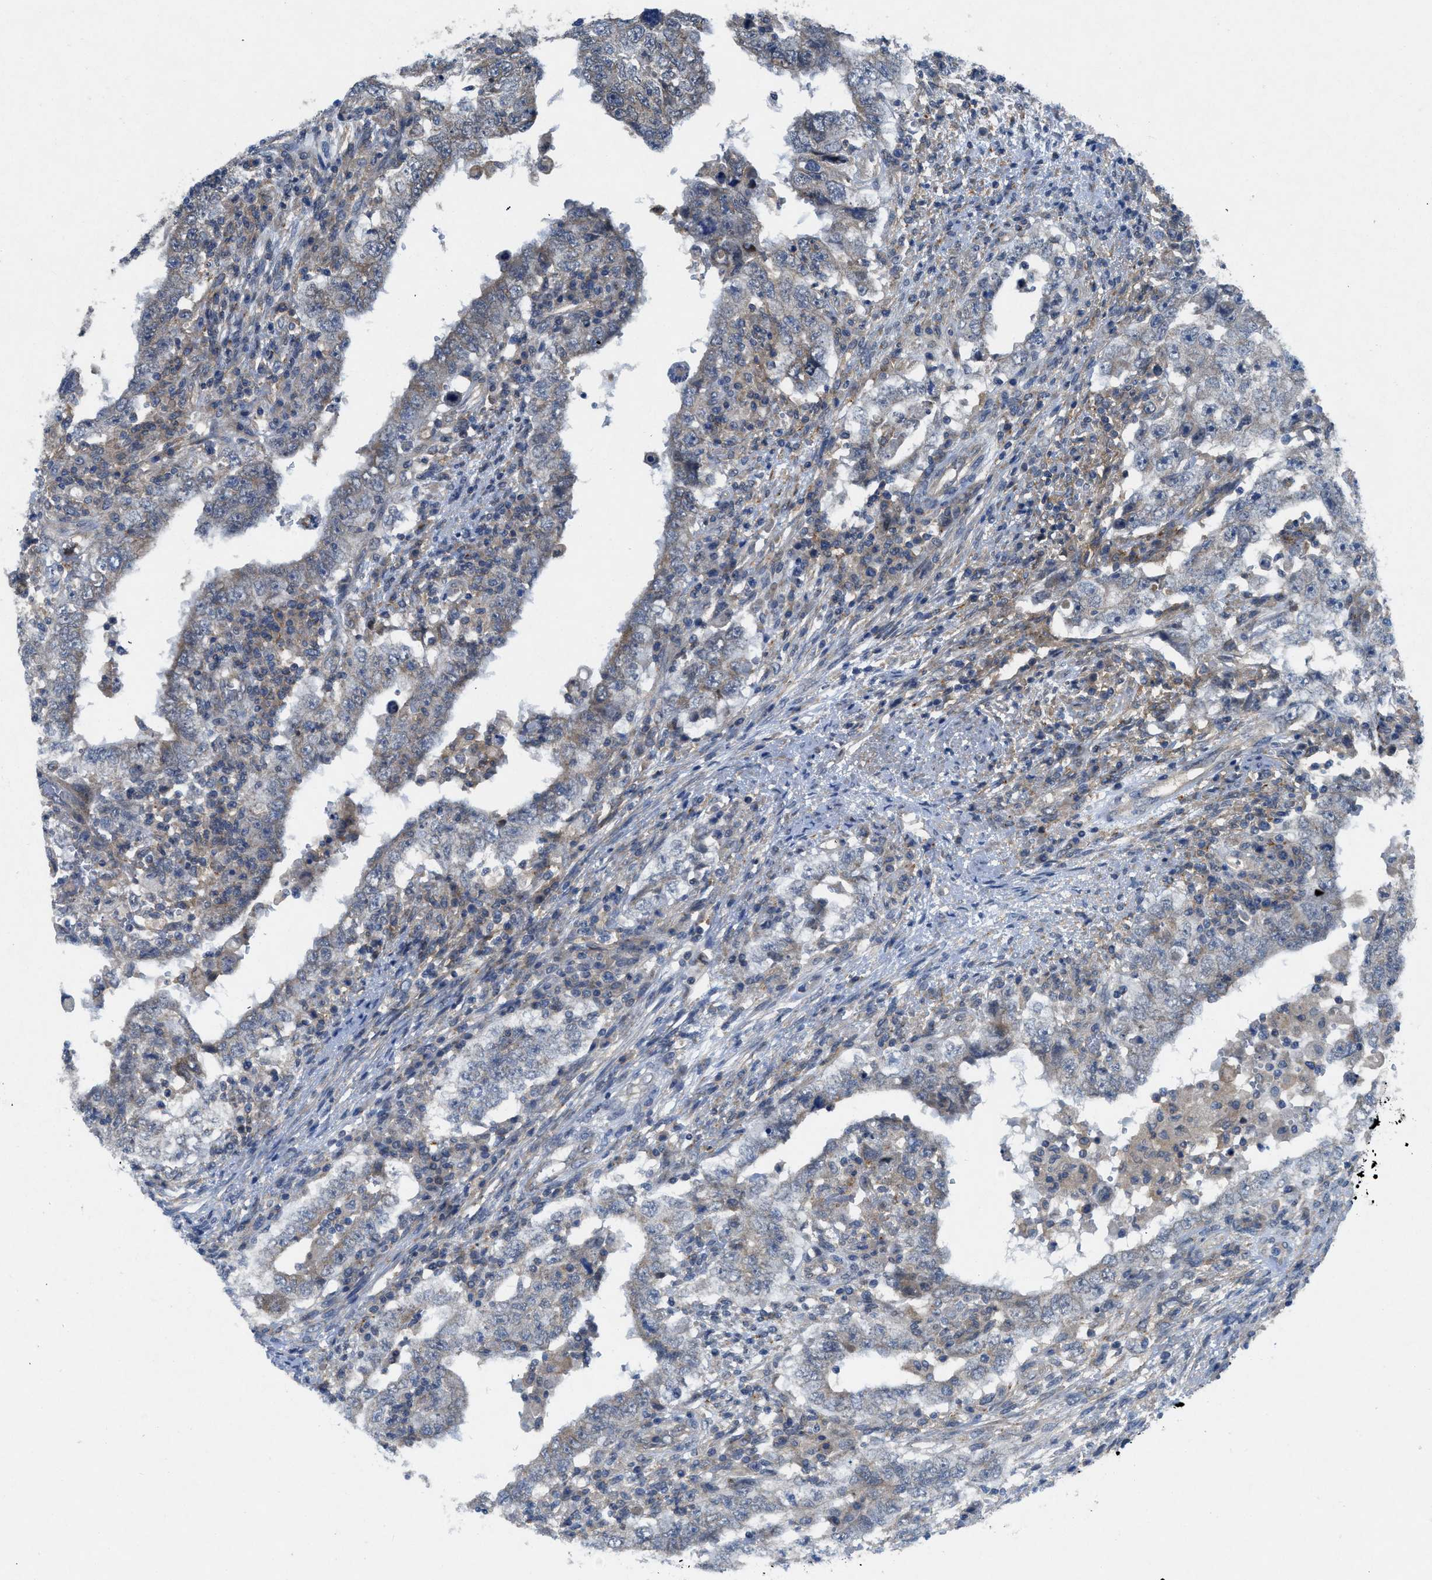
{"staining": {"intensity": "negative", "quantity": "none", "location": "none"}, "tissue": "testis cancer", "cell_type": "Tumor cells", "image_type": "cancer", "snomed": [{"axis": "morphology", "description": "Carcinoma, Embryonal, NOS"}, {"axis": "topography", "description": "Testis"}], "caption": "Tumor cells show no significant expression in testis embryonal carcinoma.", "gene": "PANX1", "patient": {"sex": "male", "age": 26}}